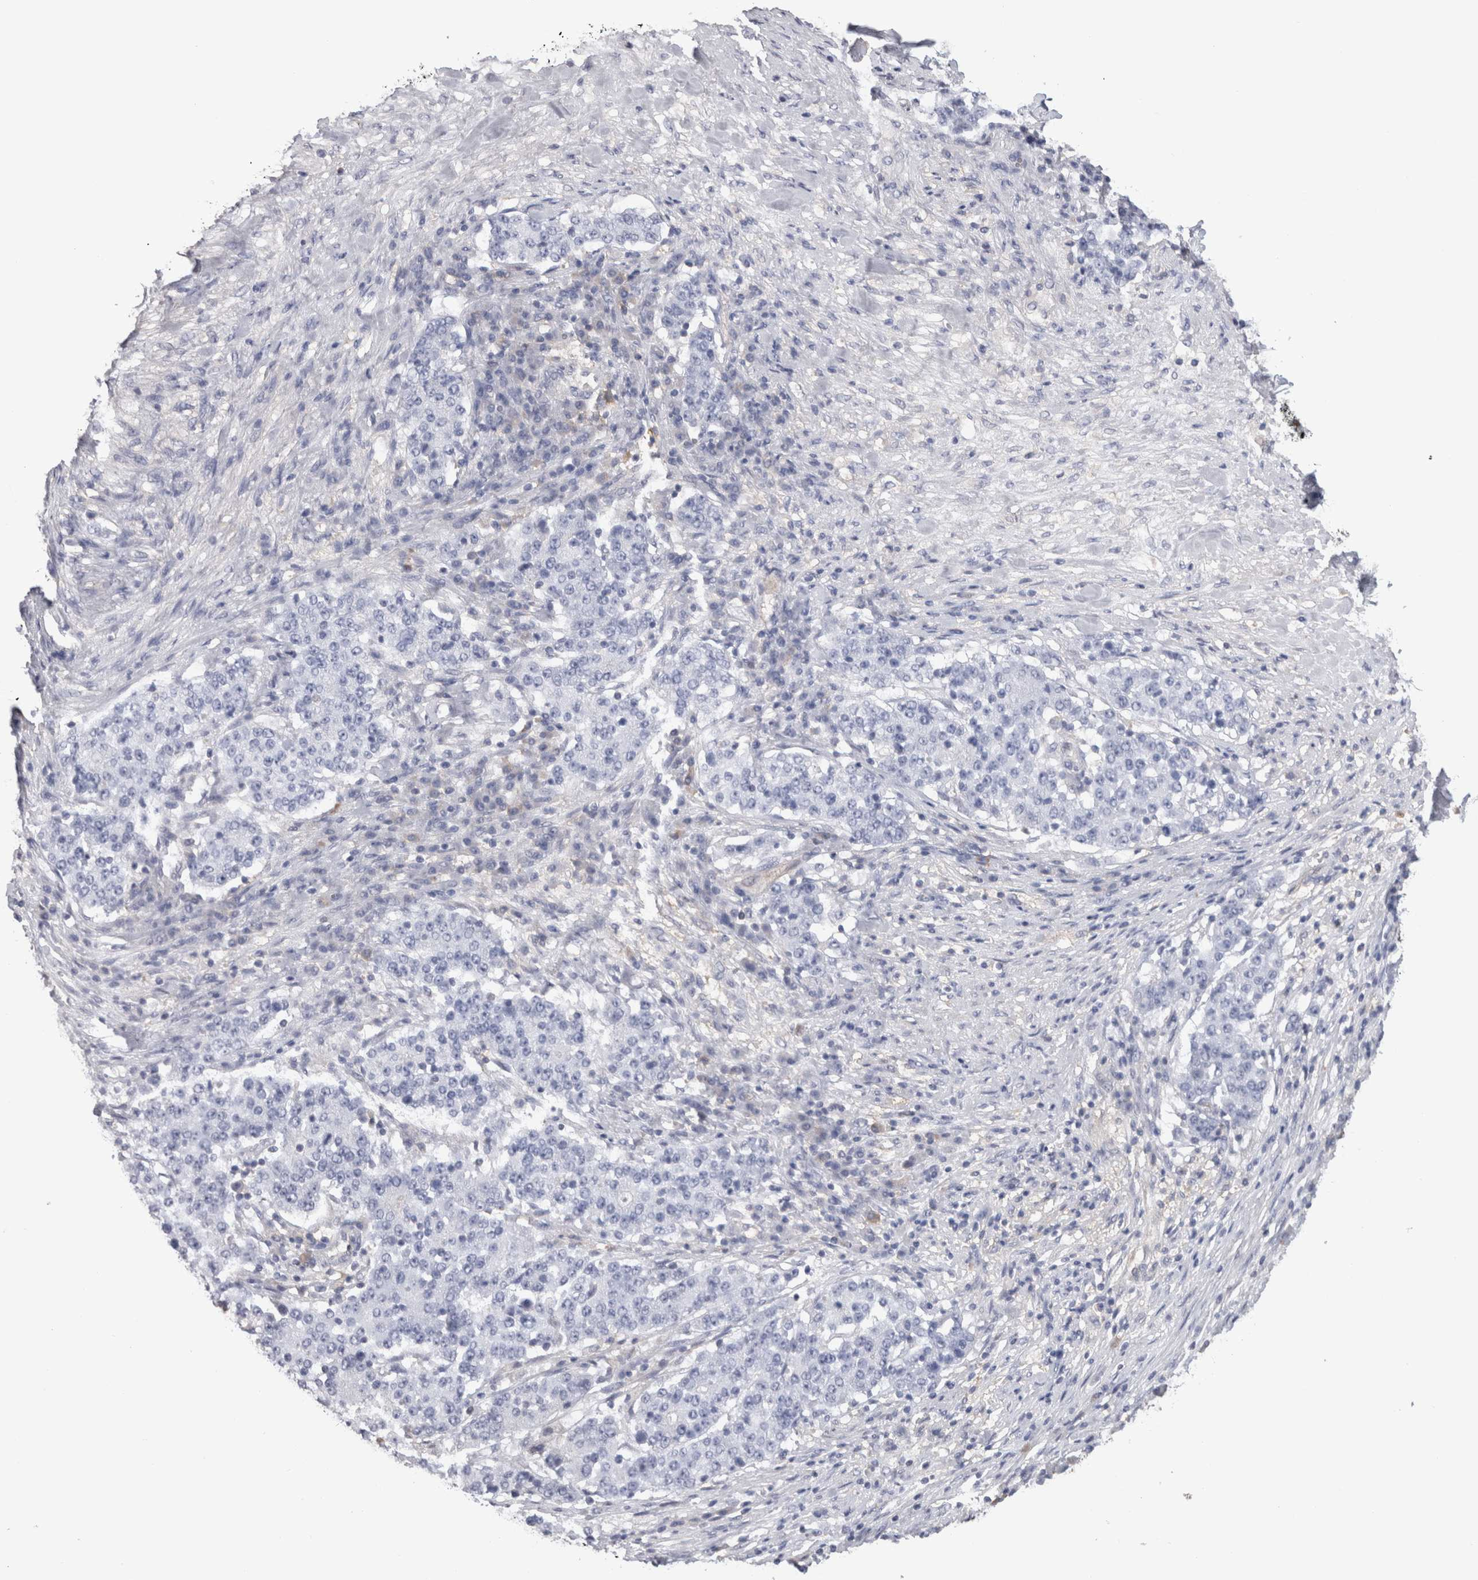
{"staining": {"intensity": "negative", "quantity": "none", "location": "none"}, "tissue": "stomach cancer", "cell_type": "Tumor cells", "image_type": "cancer", "snomed": [{"axis": "morphology", "description": "Adenocarcinoma, NOS"}, {"axis": "topography", "description": "Stomach"}], "caption": "Photomicrograph shows no significant protein positivity in tumor cells of stomach cancer (adenocarcinoma). Nuclei are stained in blue.", "gene": "SCRN1", "patient": {"sex": "male", "age": 59}}